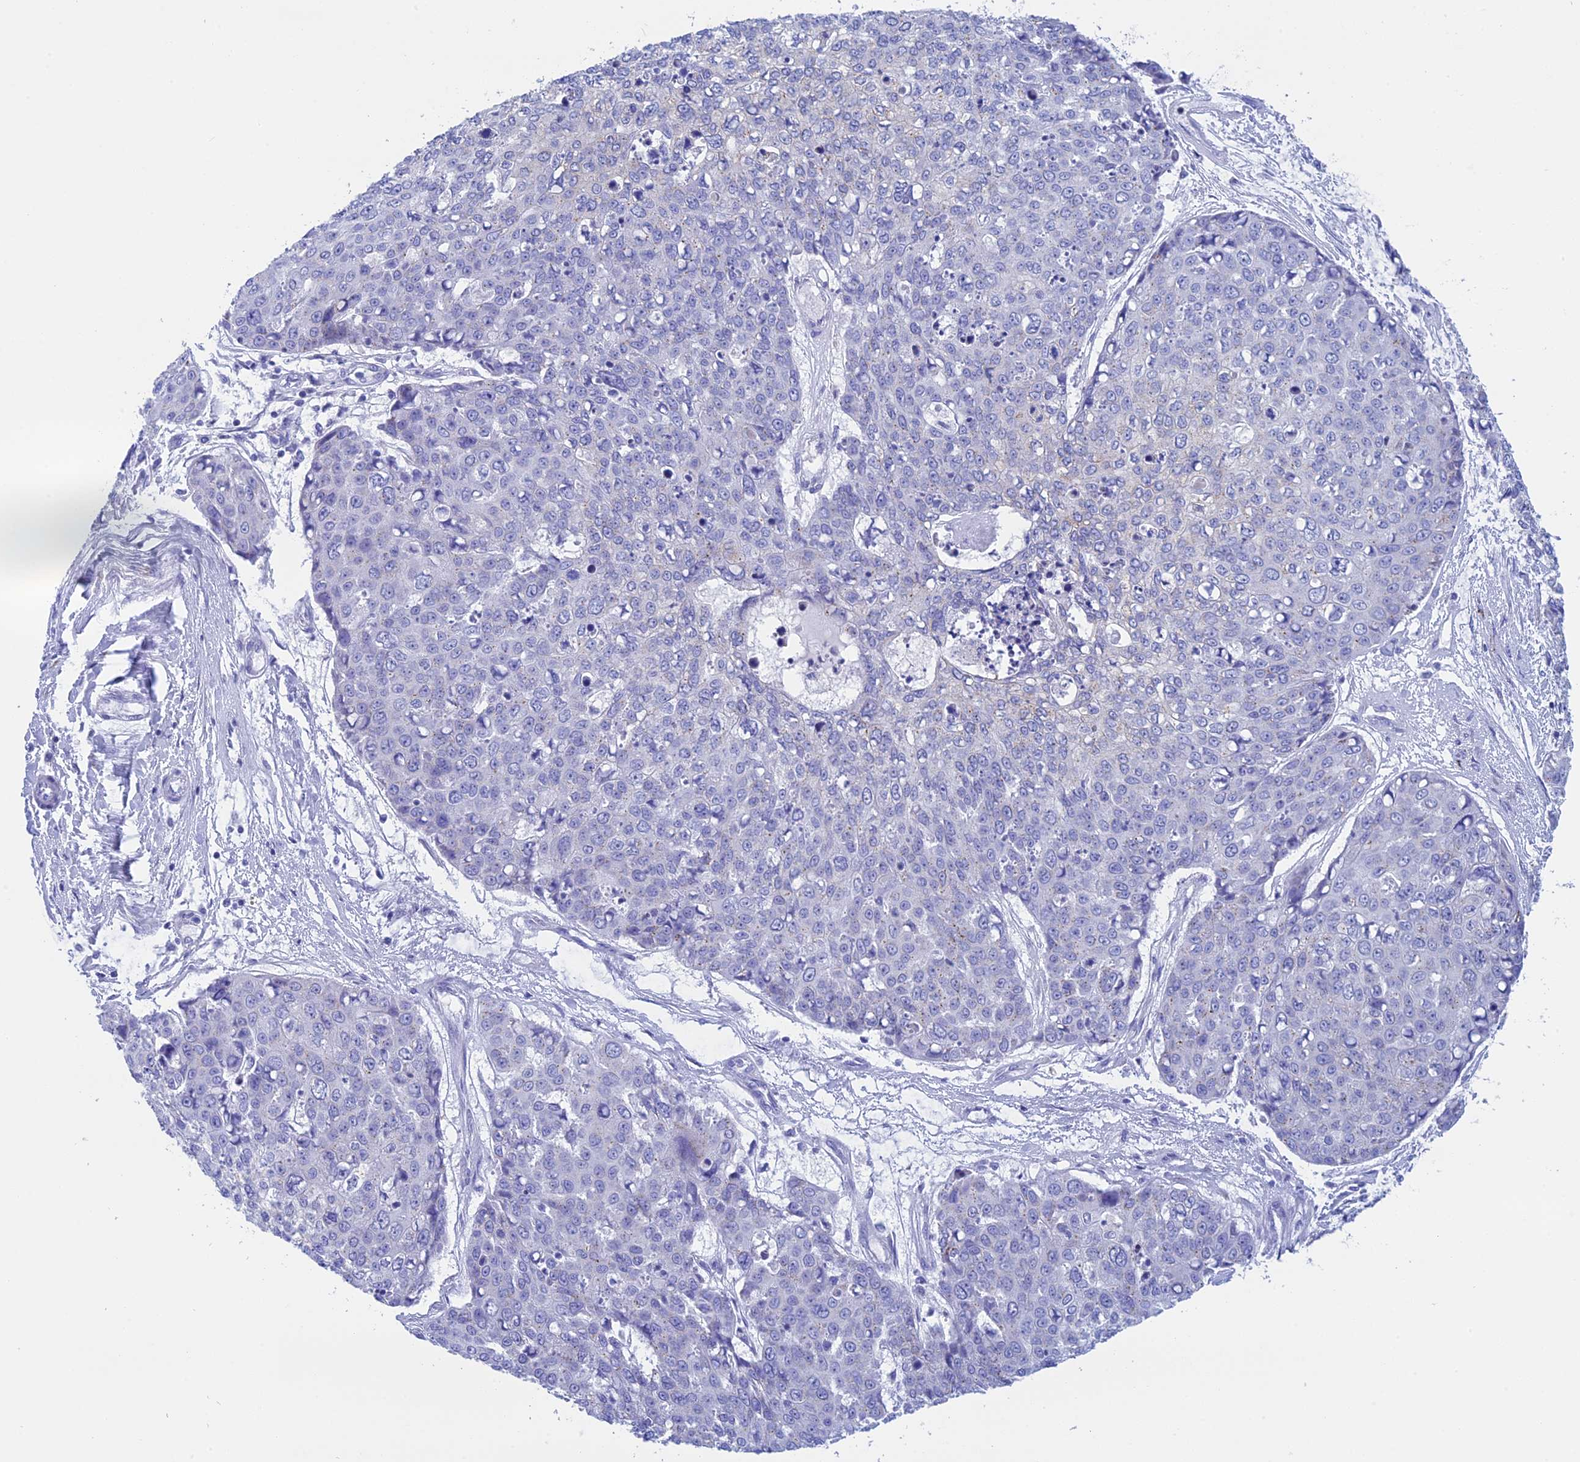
{"staining": {"intensity": "negative", "quantity": "none", "location": "none"}, "tissue": "skin cancer", "cell_type": "Tumor cells", "image_type": "cancer", "snomed": [{"axis": "morphology", "description": "Squamous cell carcinoma, NOS"}, {"axis": "topography", "description": "Skin"}], "caption": "Immunohistochemical staining of skin cancer (squamous cell carcinoma) demonstrates no significant expression in tumor cells.", "gene": "ERICH4", "patient": {"sex": "female", "age": 44}}